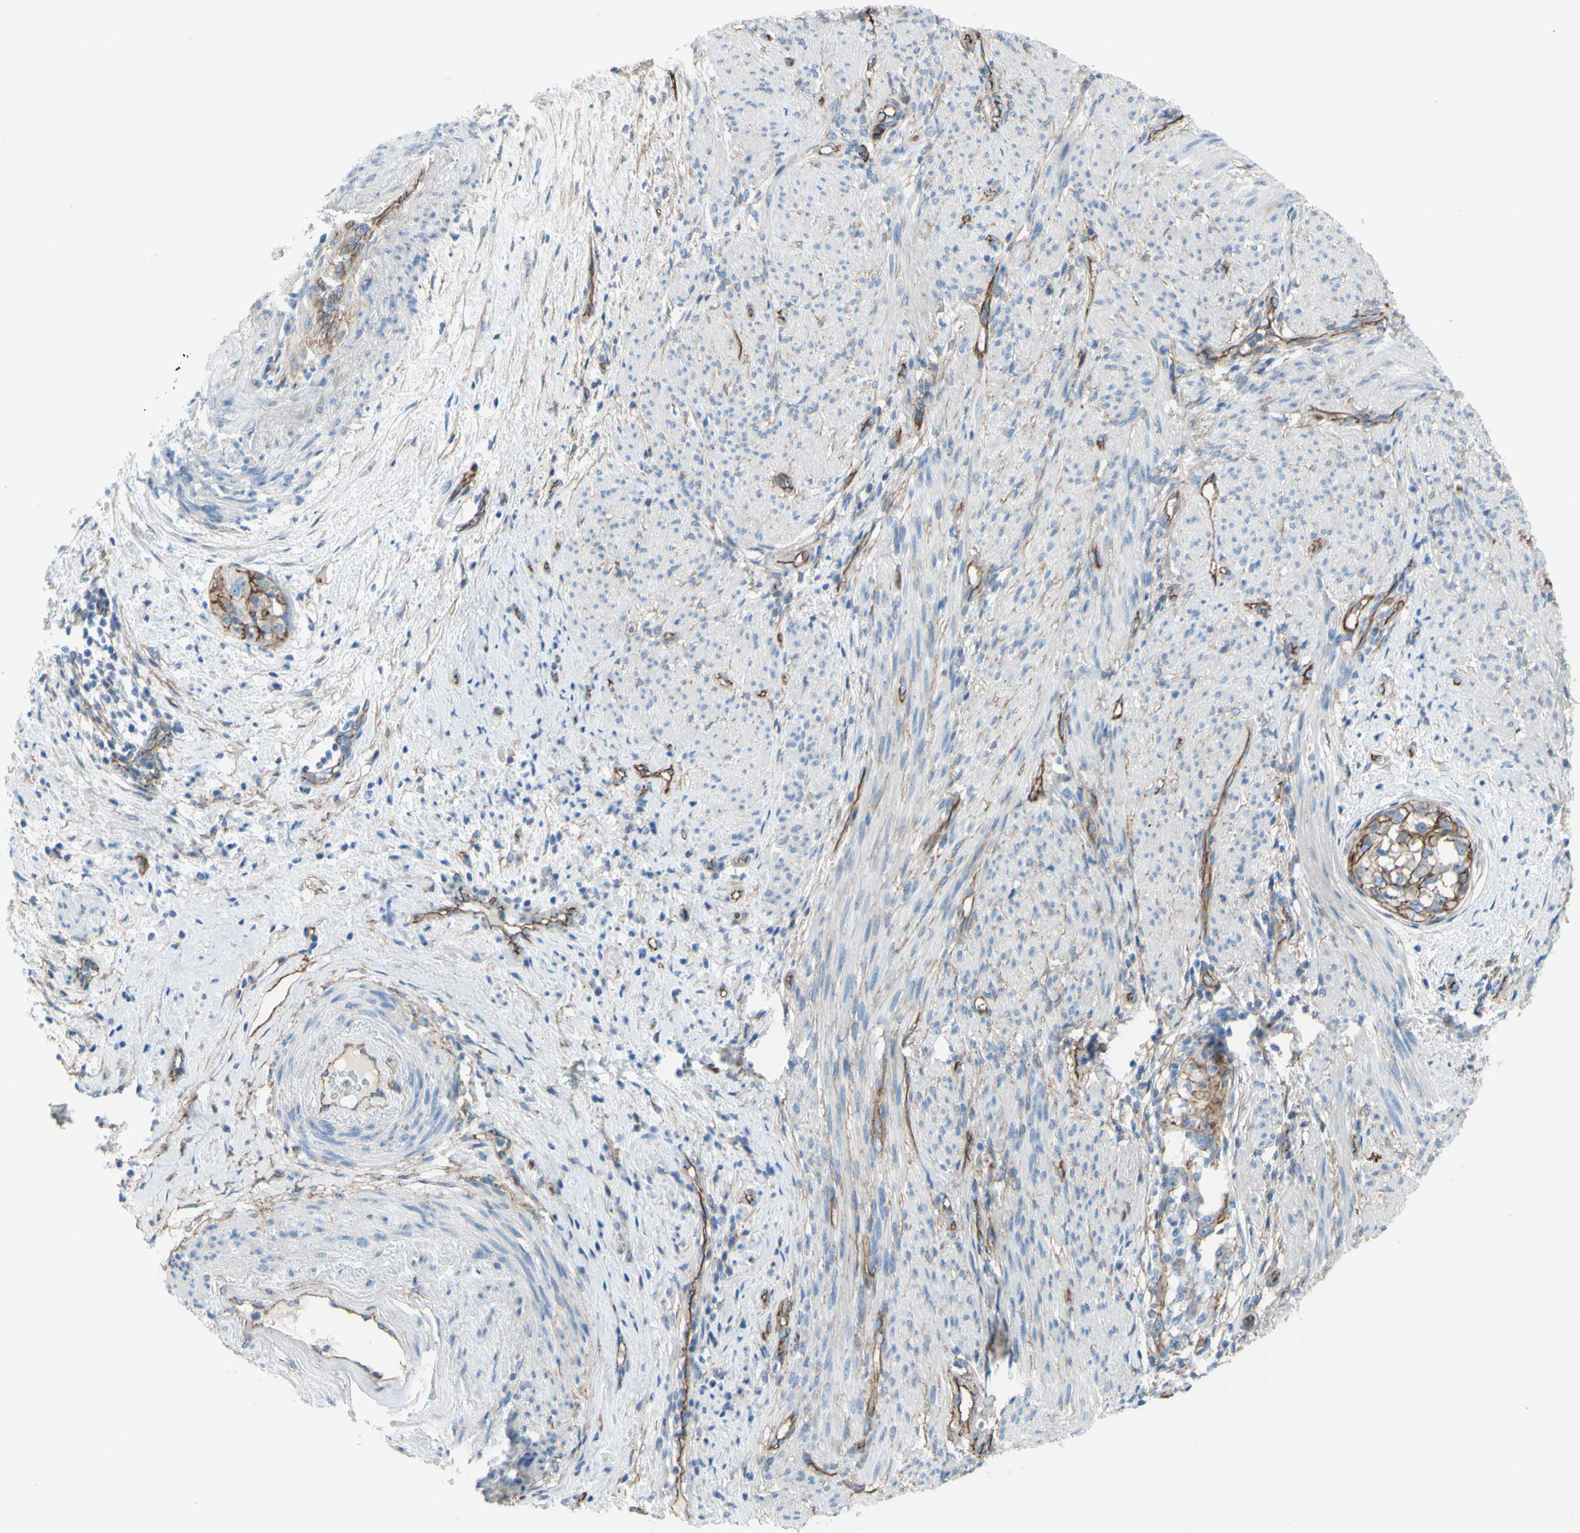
{"staining": {"intensity": "moderate", "quantity": ">75%", "location": "cytoplasmic/membranous"}, "tissue": "endometrial cancer", "cell_type": "Tumor cells", "image_type": "cancer", "snomed": [{"axis": "morphology", "description": "Adenocarcinoma, NOS"}, {"axis": "topography", "description": "Endometrium"}], "caption": "Brown immunohistochemical staining in human adenocarcinoma (endometrial) exhibits moderate cytoplasmic/membranous staining in about >75% of tumor cells.", "gene": "TPBG", "patient": {"sex": "female", "age": 85}}